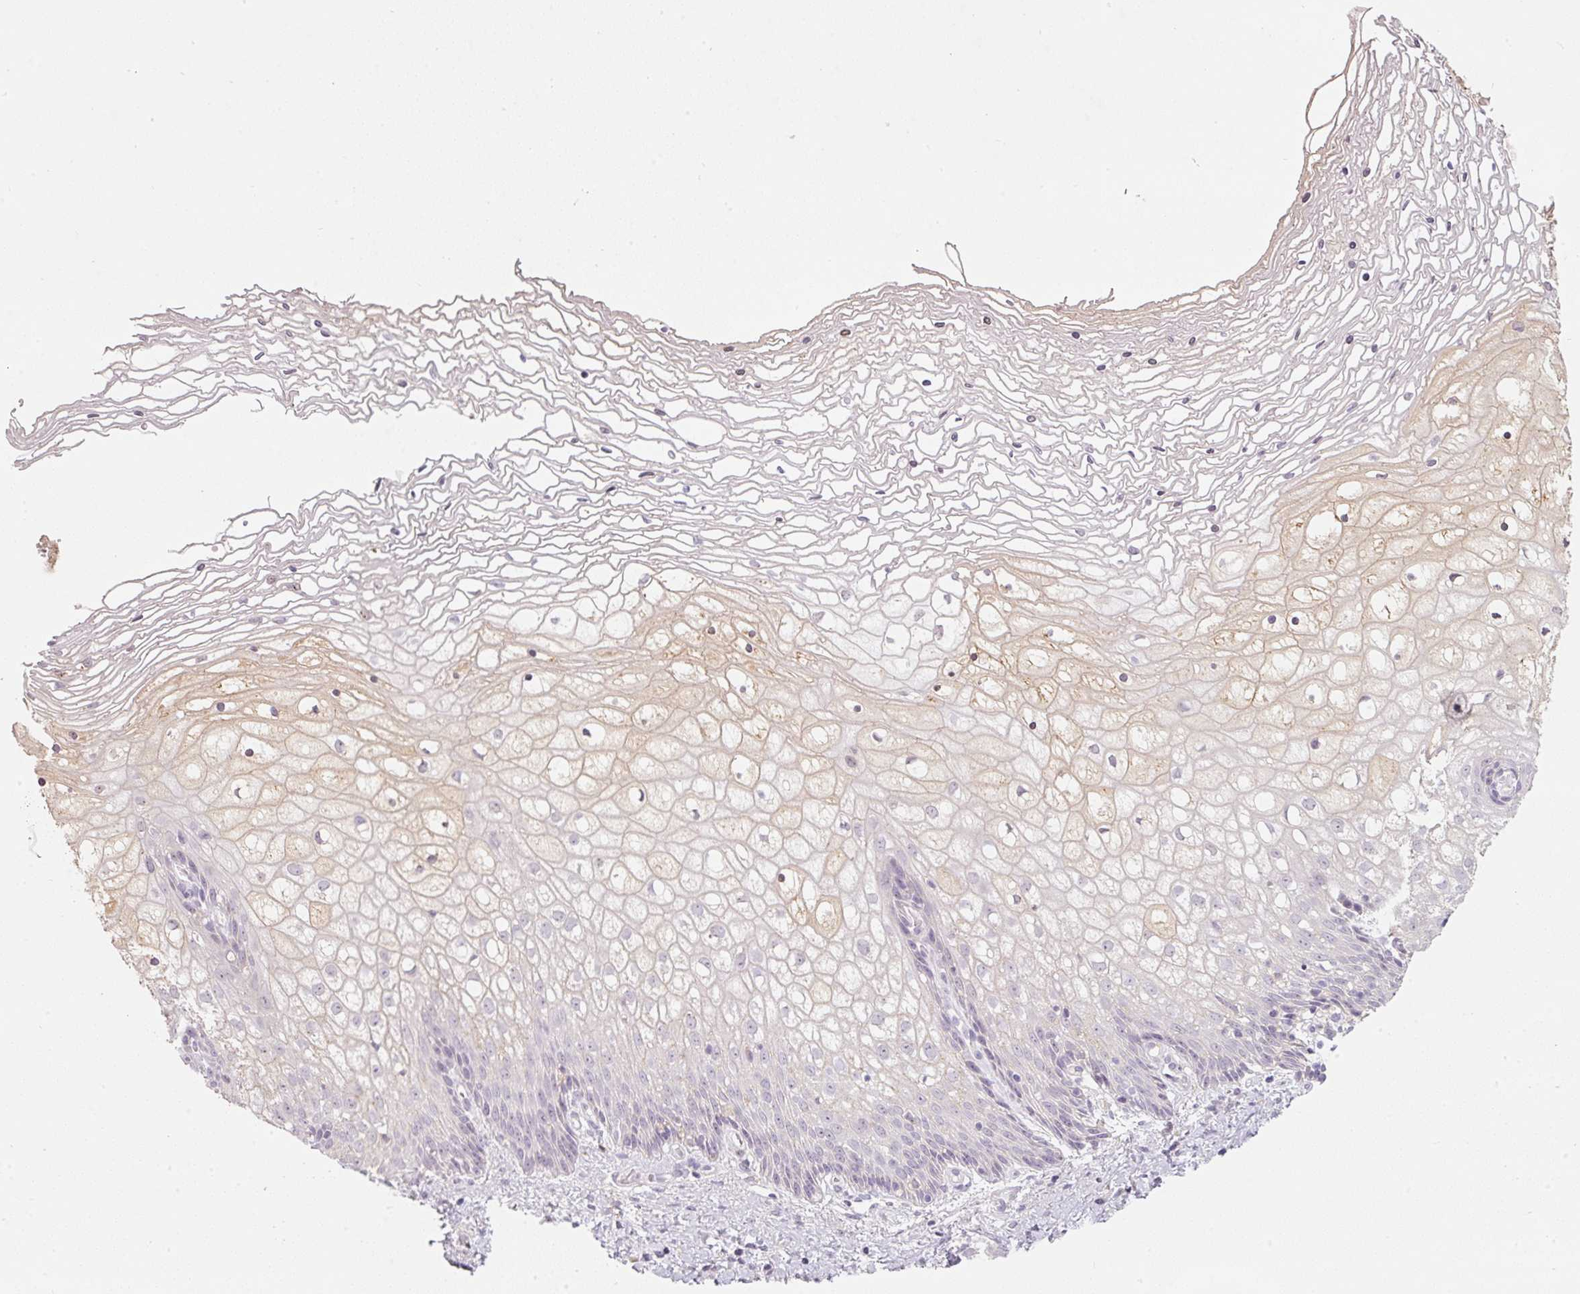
{"staining": {"intensity": "negative", "quantity": "none", "location": "none"}, "tissue": "cervix", "cell_type": "Glandular cells", "image_type": "normal", "snomed": [{"axis": "morphology", "description": "Normal tissue, NOS"}, {"axis": "topography", "description": "Cervix"}], "caption": "Glandular cells are negative for protein expression in normal human cervix. Brightfield microscopy of IHC stained with DAB (3,3'-diaminobenzidine) (brown) and hematoxylin (blue), captured at high magnification.", "gene": "TMEM37", "patient": {"sex": "female", "age": 36}}